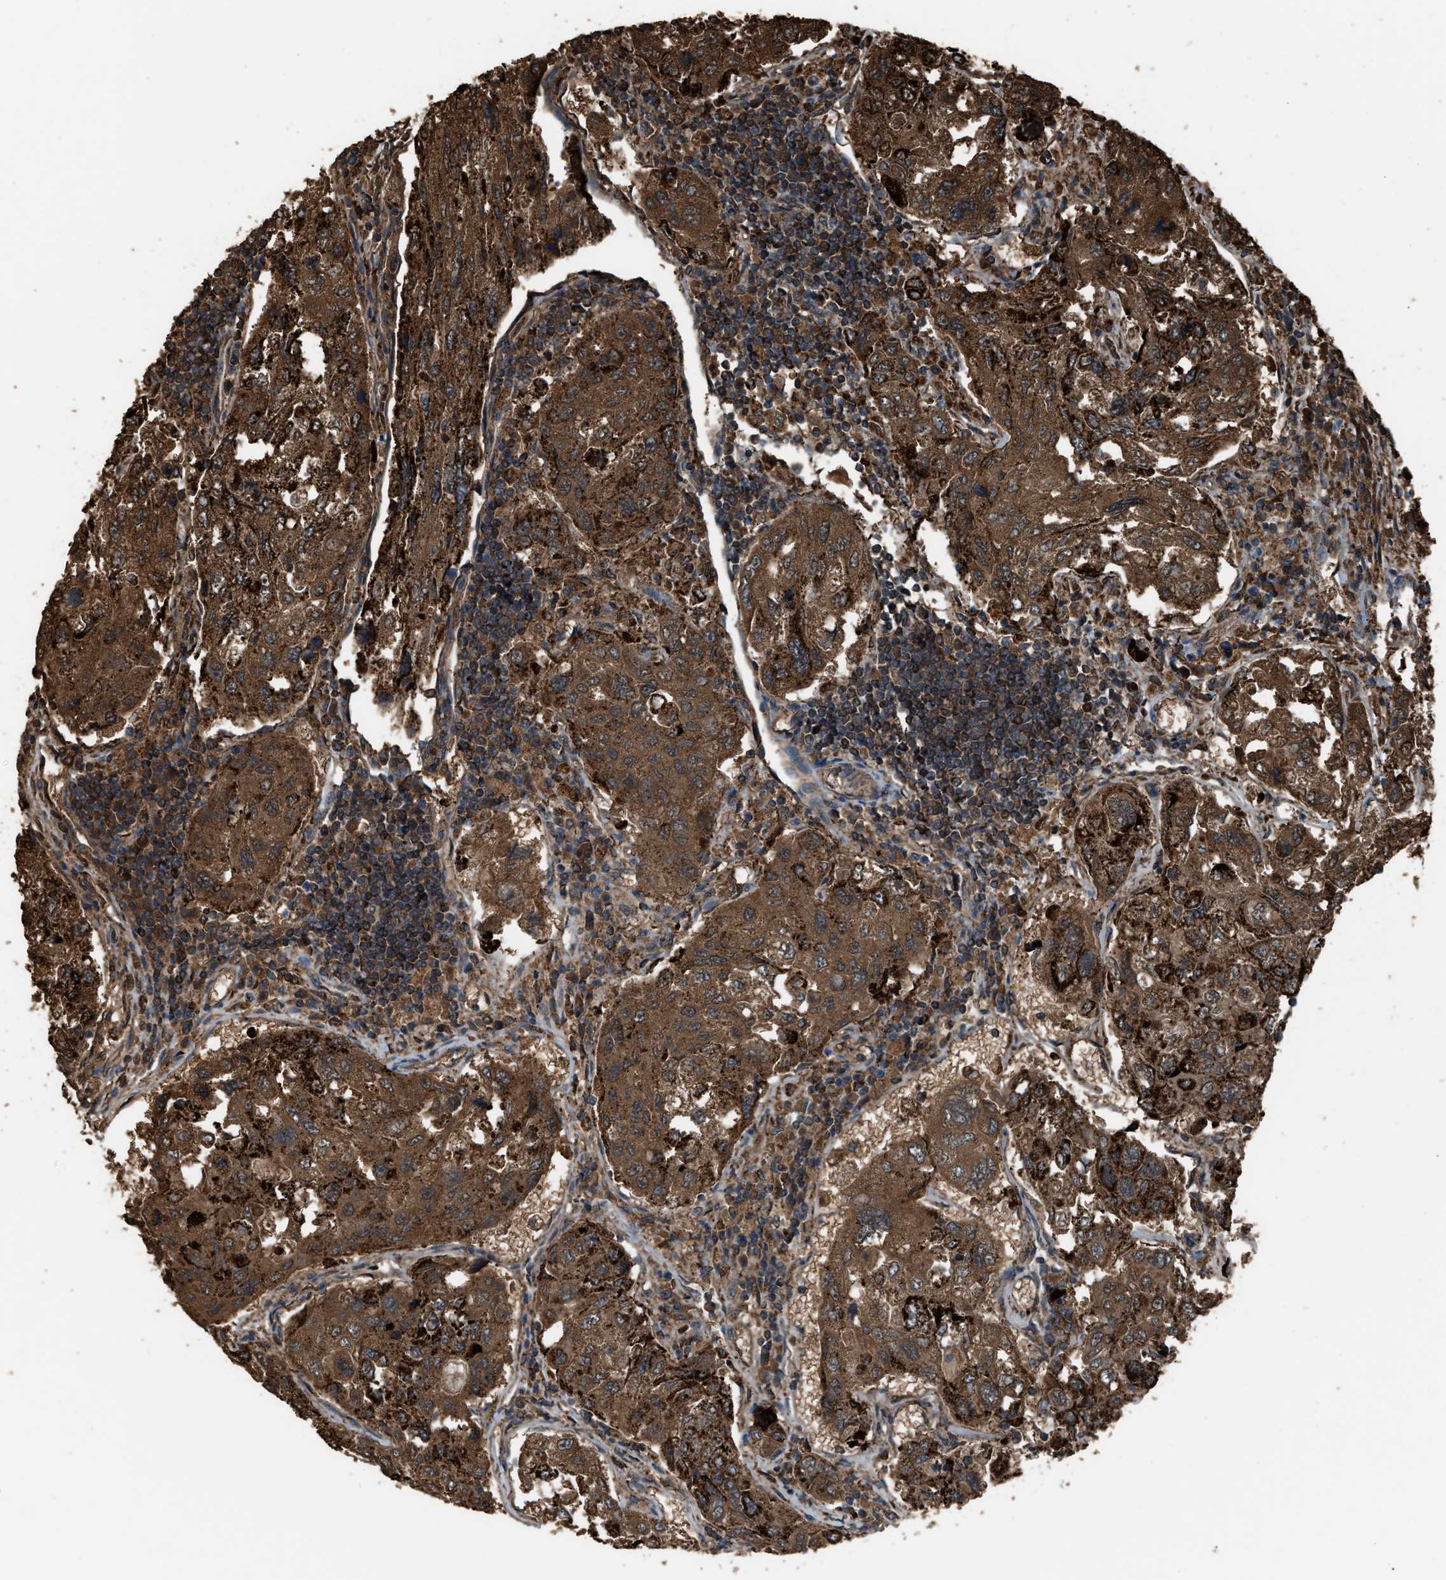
{"staining": {"intensity": "strong", "quantity": ">75%", "location": "cytoplasmic/membranous"}, "tissue": "urothelial cancer", "cell_type": "Tumor cells", "image_type": "cancer", "snomed": [{"axis": "morphology", "description": "Urothelial carcinoma, High grade"}, {"axis": "topography", "description": "Lymph node"}, {"axis": "topography", "description": "Urinary bladder"}], "caption": "IHC staining of urothelial cancer, which shows high levels of strong cytoplasmic/membranous staining in about >75% of tumor cells indicating strong cytoplasmic/membranous protein staining. The staining was performed using DAB (3,3'-diaminobenzidine) (brown) for protein detection and nuclei were counterstained in hematoxylin (blue).", "gene": "MDH2", "patient": {"sex": "male", "age": 51}}